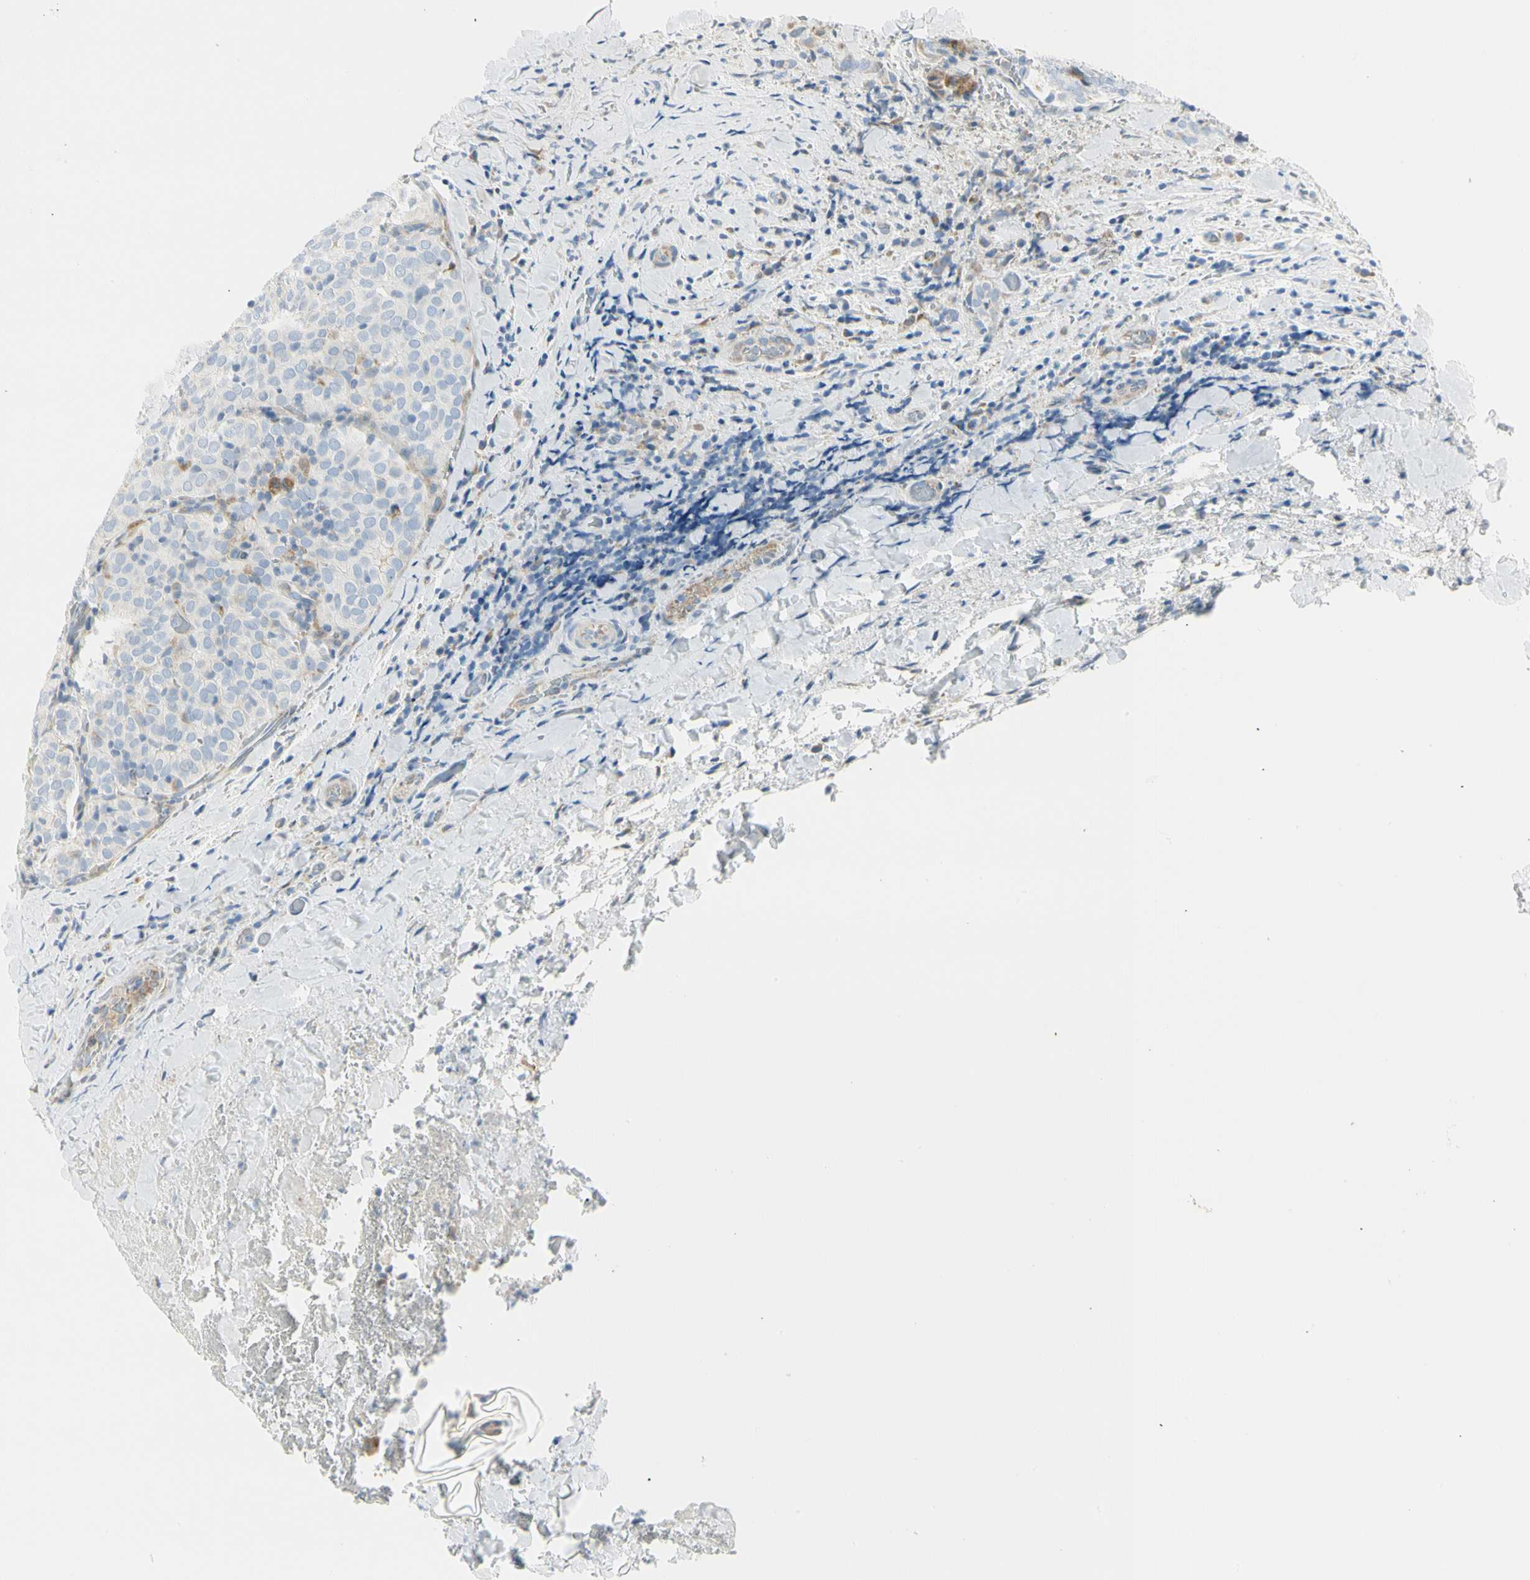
{"staining": {"intensity": "negative", "quantity": "none", "location": "none"}, "tissue": "thyroid cancer", "cell_type": "Tumor cells", "image_type": "cancer", "snomed": [{"axis": "morphology", "description": "Normal tissue, NOS"}, {"axis": "morphology", "description": "Papillary adenocarcinoma, NOS"}, {"axis": "topography", "description": "Thyroid gland"}], "caption": "Immunohistochemical staining of human thyroid papillary adenocarcinoma reveals no significant staining in tumor cells.", "gene": "TNFSF11", "patient": {"sex": "female", "age": 30}}